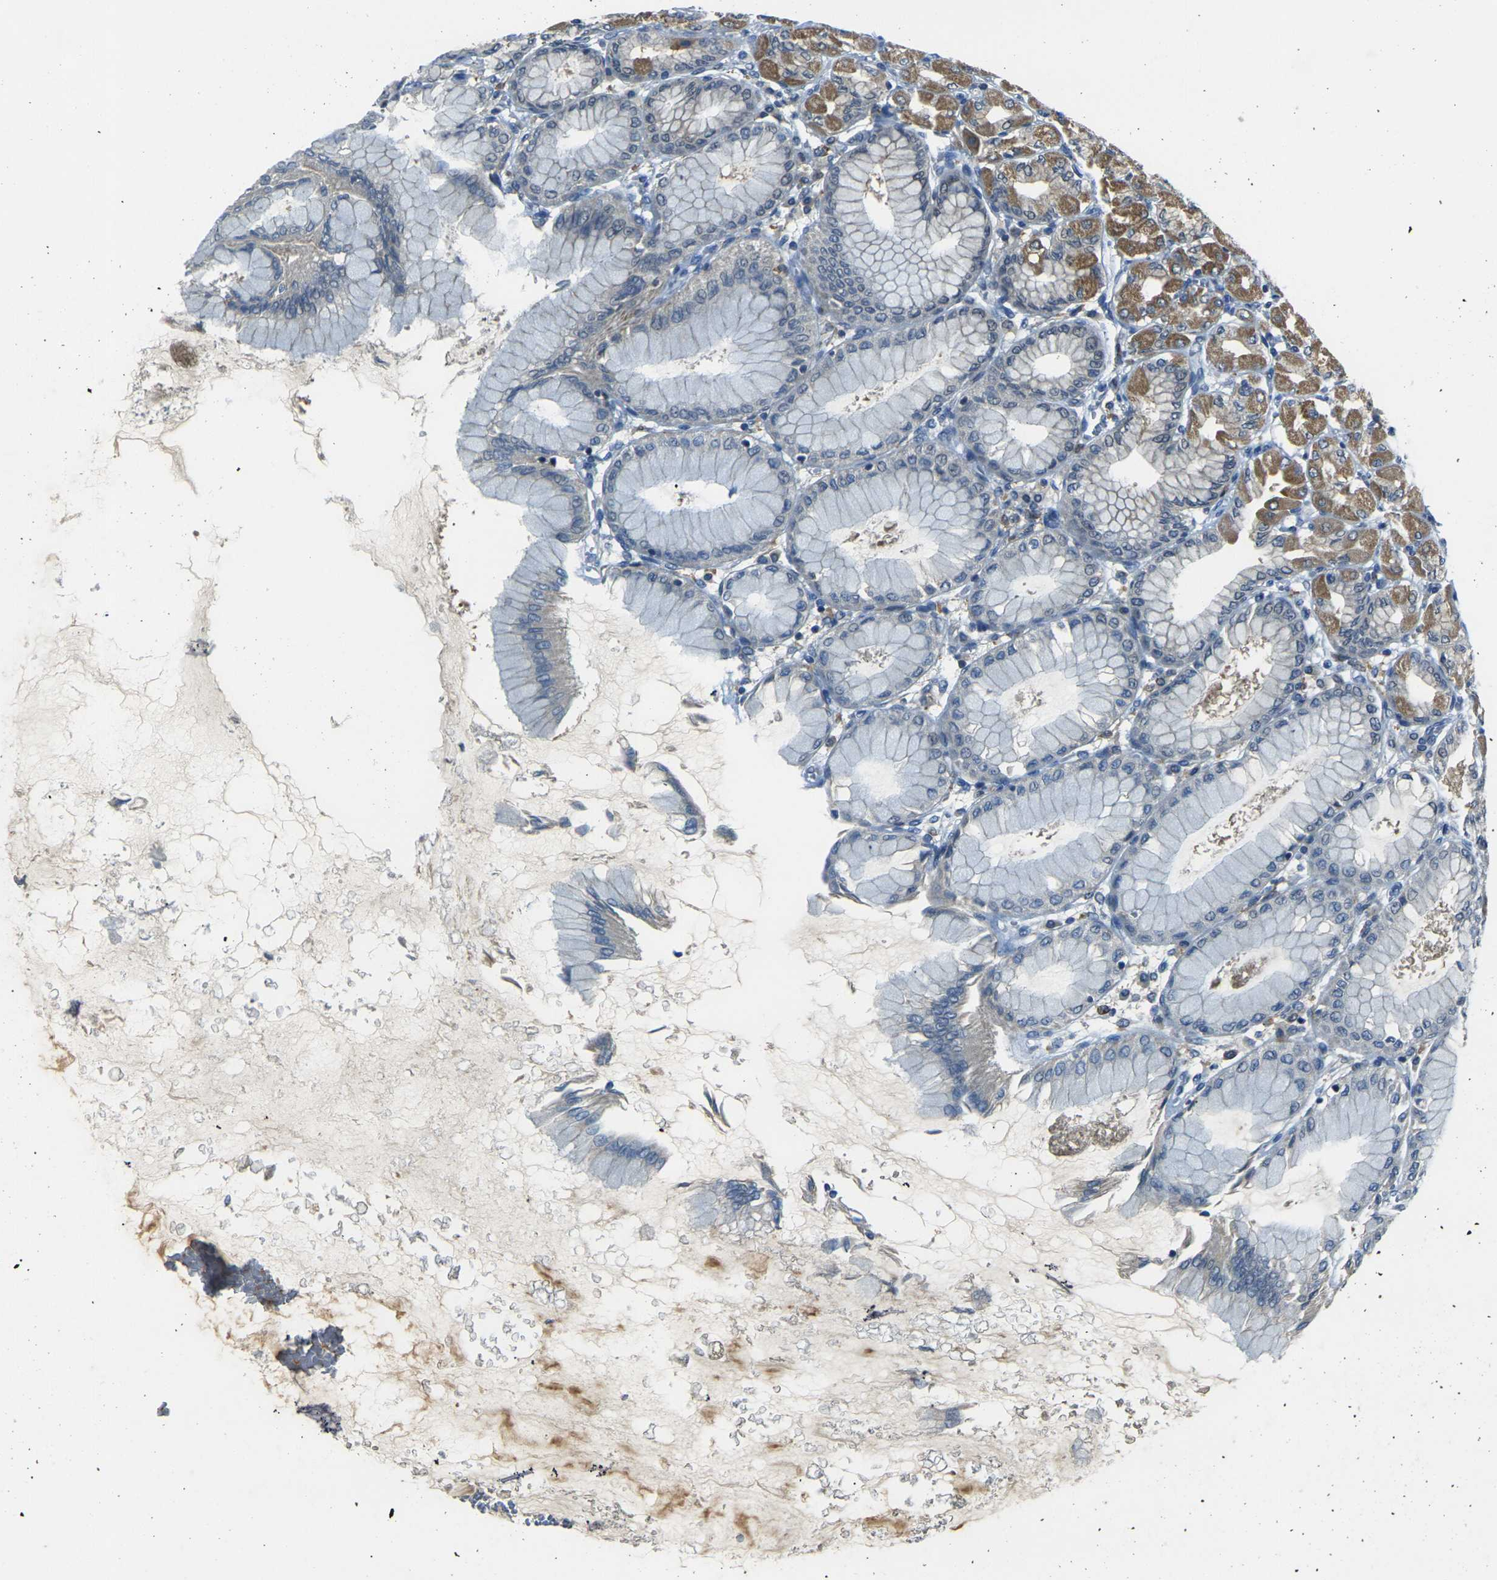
{"staining": {"intensity": "moderate", "quantity": "25%-75%", "location": "cytoplasmic/membranous"}, "tissue": "stomach", "cell_type": "Glandular cells", "image_type": "normal", "snomed": [{"axis": "morphology", "description": "Normal tissue, NOS"}, {"axis": "topography", "description": "Stomach, upper"}], "caption": "Immunohistochemical staining of unremarkable stomach shows medium levels of moderate cytoplasmic/membranous positivity in about 25%-75% of glandular cells. The staining was performed using DAB (3,3'-diaminobenzidine), with brown indicating positive protein expression. Nuclei are stained blue with hematoxylin.", "gene": "PIGL", "patient": {"sex": "female", "age": 56}}